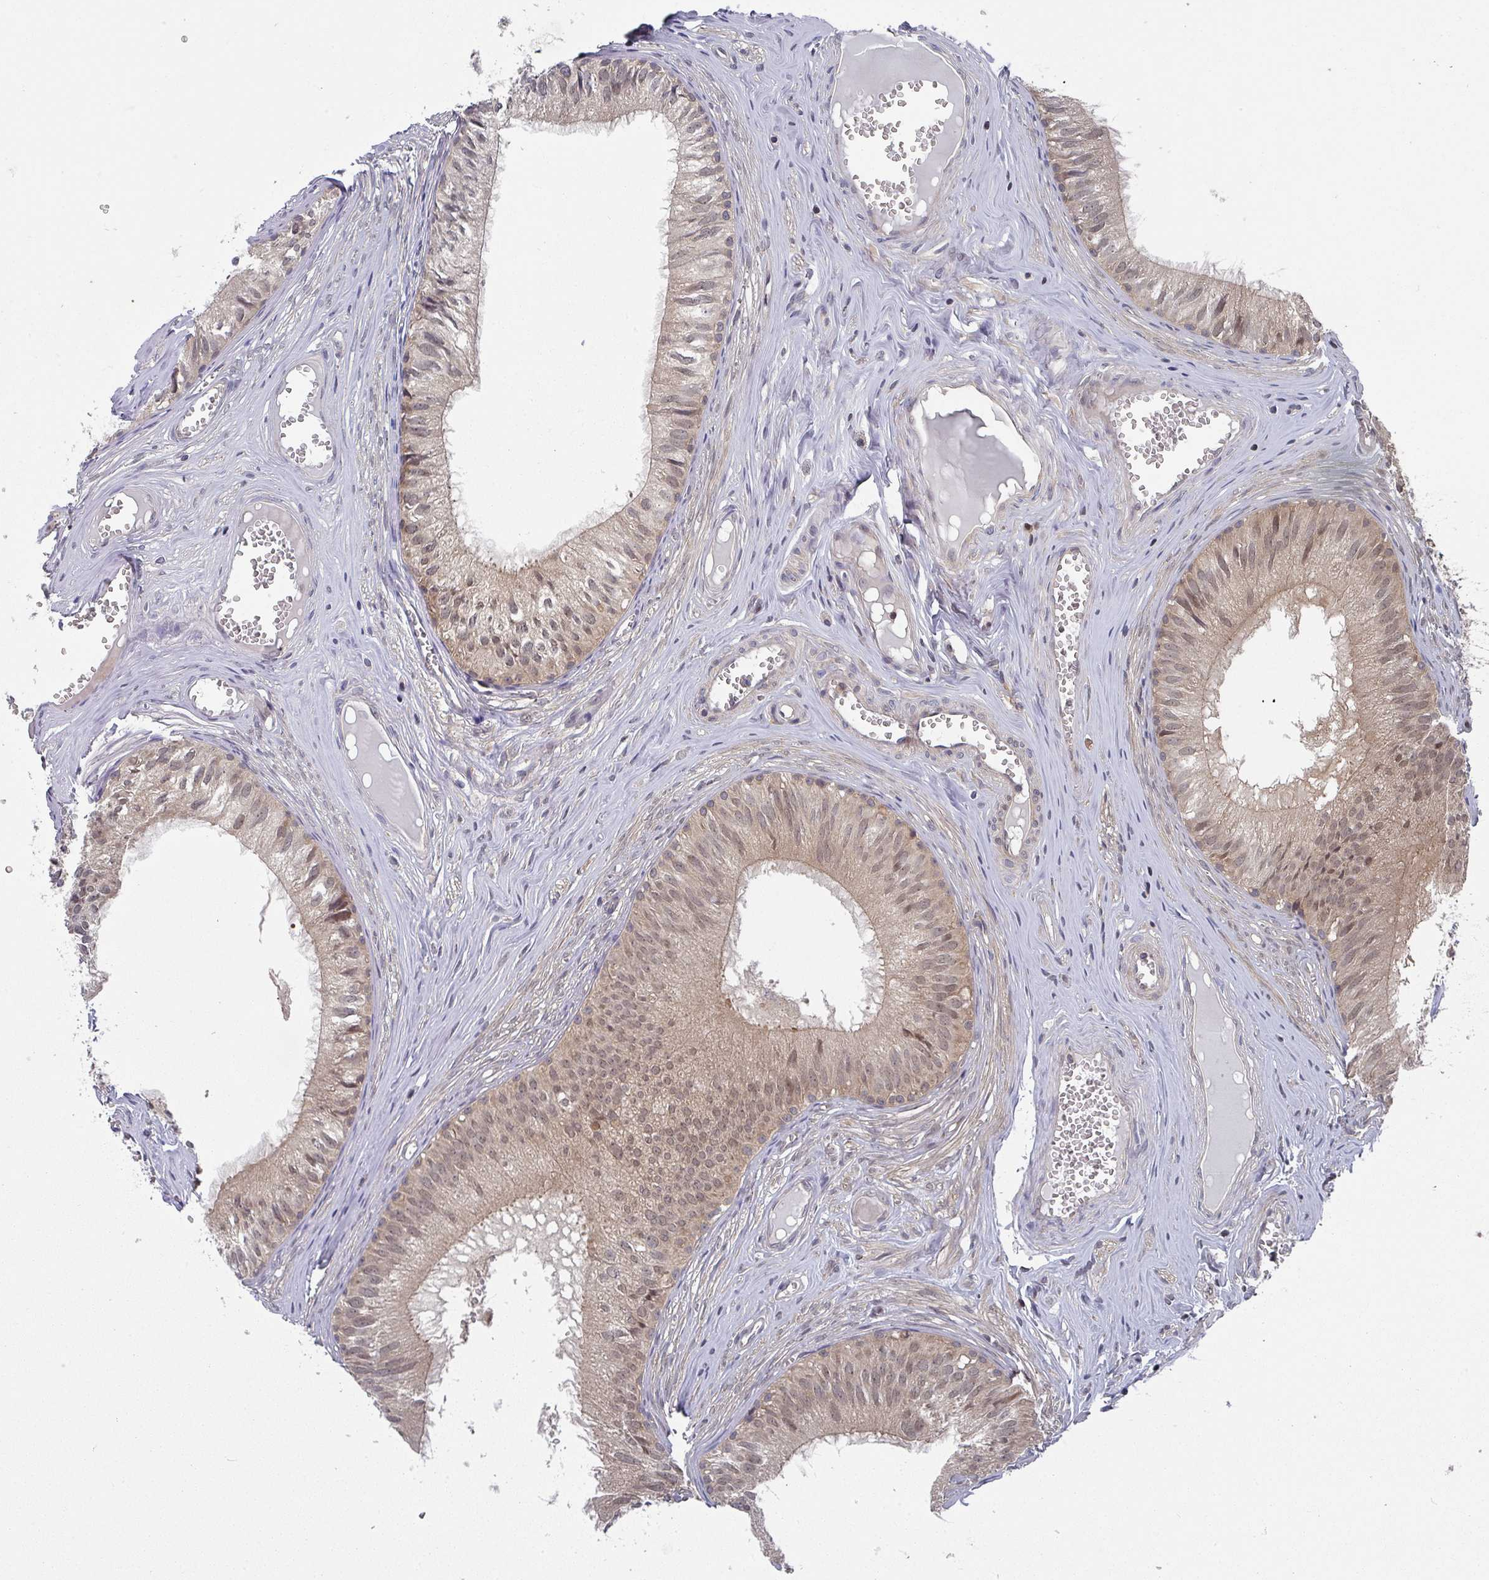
{"staining": {"intensity": "weak", "quantity": ">75%", "location": "cytoplasmic/membranous,nuclear"}, "tissue": "epididymis", "cell_type": "Glandular cells", "image_type": "normal", "snomed": [{"axis": "morphology", "description": "Normal tissue, NOS"}, {"axis": "topography", "description": "Epididymis"}], "caption": "DAB immunohistochemical staining of normal human epididymis exhibits weak cytoplasmic/membranous,nuclear protein positivity in approximately >75% of glandular cells.", "gene": "GOLGA7B", "patient": {"sex": "male", "age": 31}}